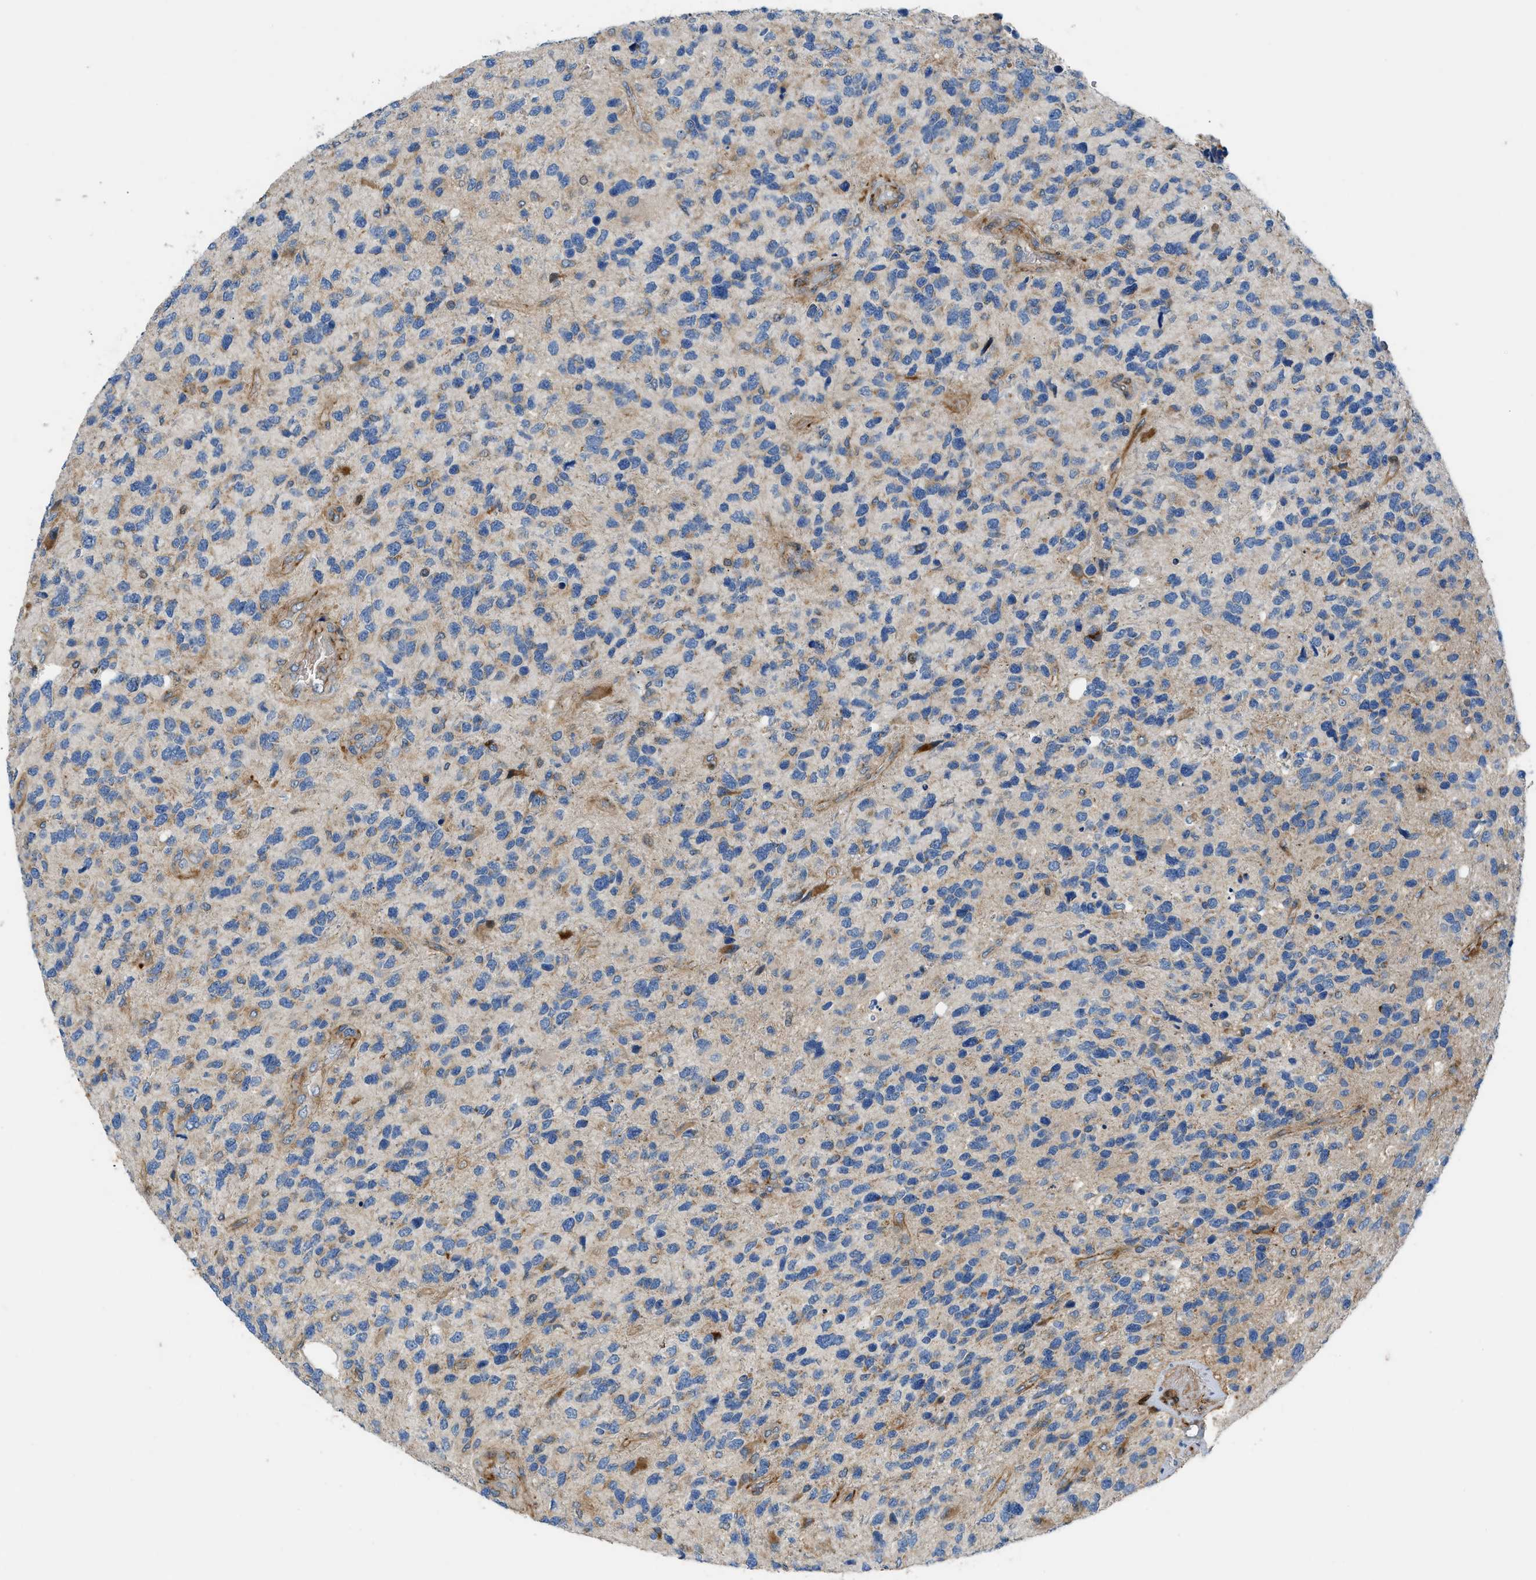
{"staining": {"intensity": "weak", "quantity": "<25%", "location": "cytoplasmic/membranous"}, "tissue": "glioma", "cell_type": "Tumor cells", "image_type": "cancer", "snomed": [{"axis": "morphology", "description": "Glioma, malignant, High grade"}, {"axis": "topography", "description": "Brain"}], "caption": "Immunohistochemistry histopathology image of glioma stained for a protein (brown), which displays no staining in tumor cells.", "gene": "DHODH", "patient": {"sex": "female", "age": 58}}